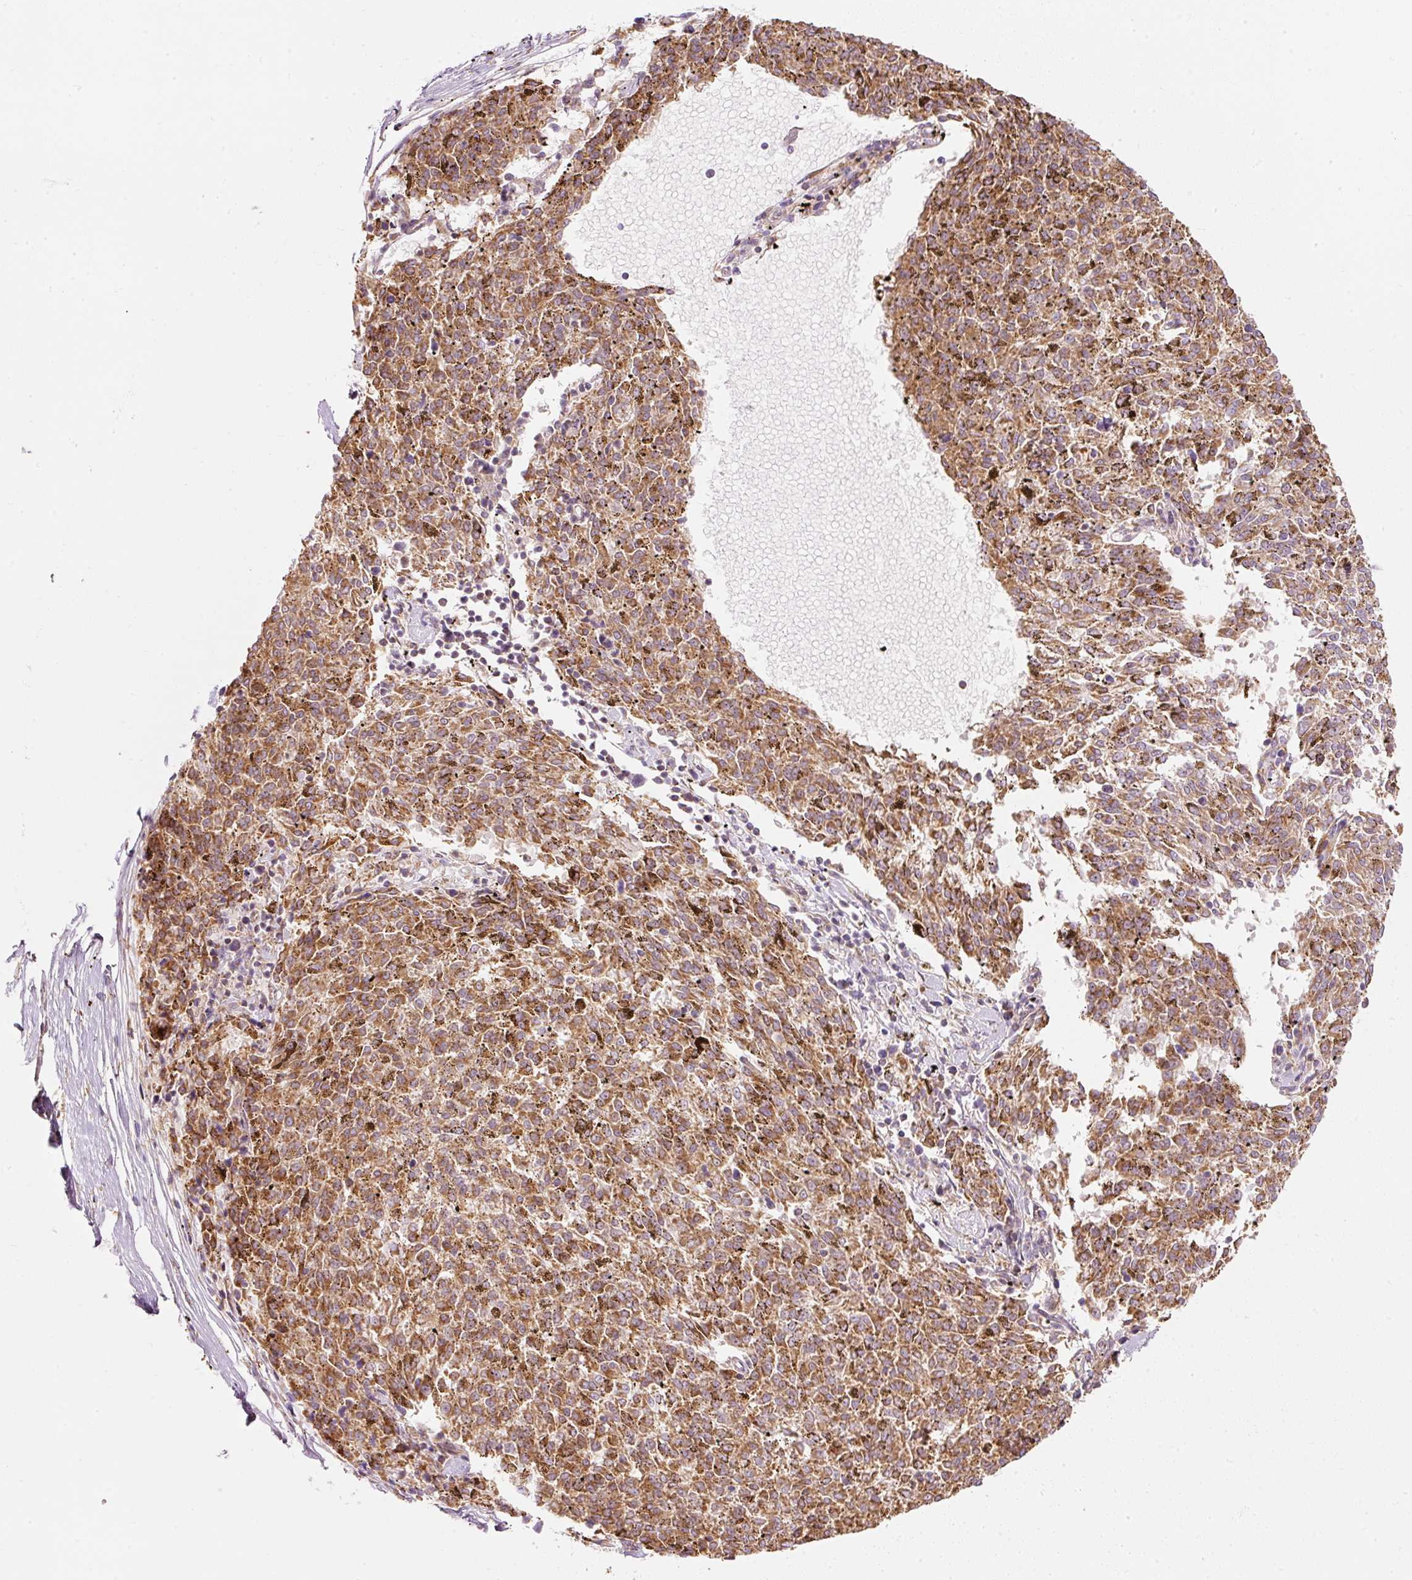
{"staining": {"intensity": "moderate", "quantity": ">75%", "location": "cytoplasmic/membranous"}, "tissue": "melanoma", "cell_type": "Tumor cells", "image_type": "cancer", "snomed": [{"axis": "morphology", "description": "Malignant melanoma, NOS"}, {"axis": "topography", "description": "Skin"}], "caption": "Immunohistochemical staining of human malignant melanoma shows medium levels of moderate cytoplasmic/membranous staining in approximately >75% of tumor cells.", "gene": "SNAPC5", "patient": {"sex": "female", "age": 72}}